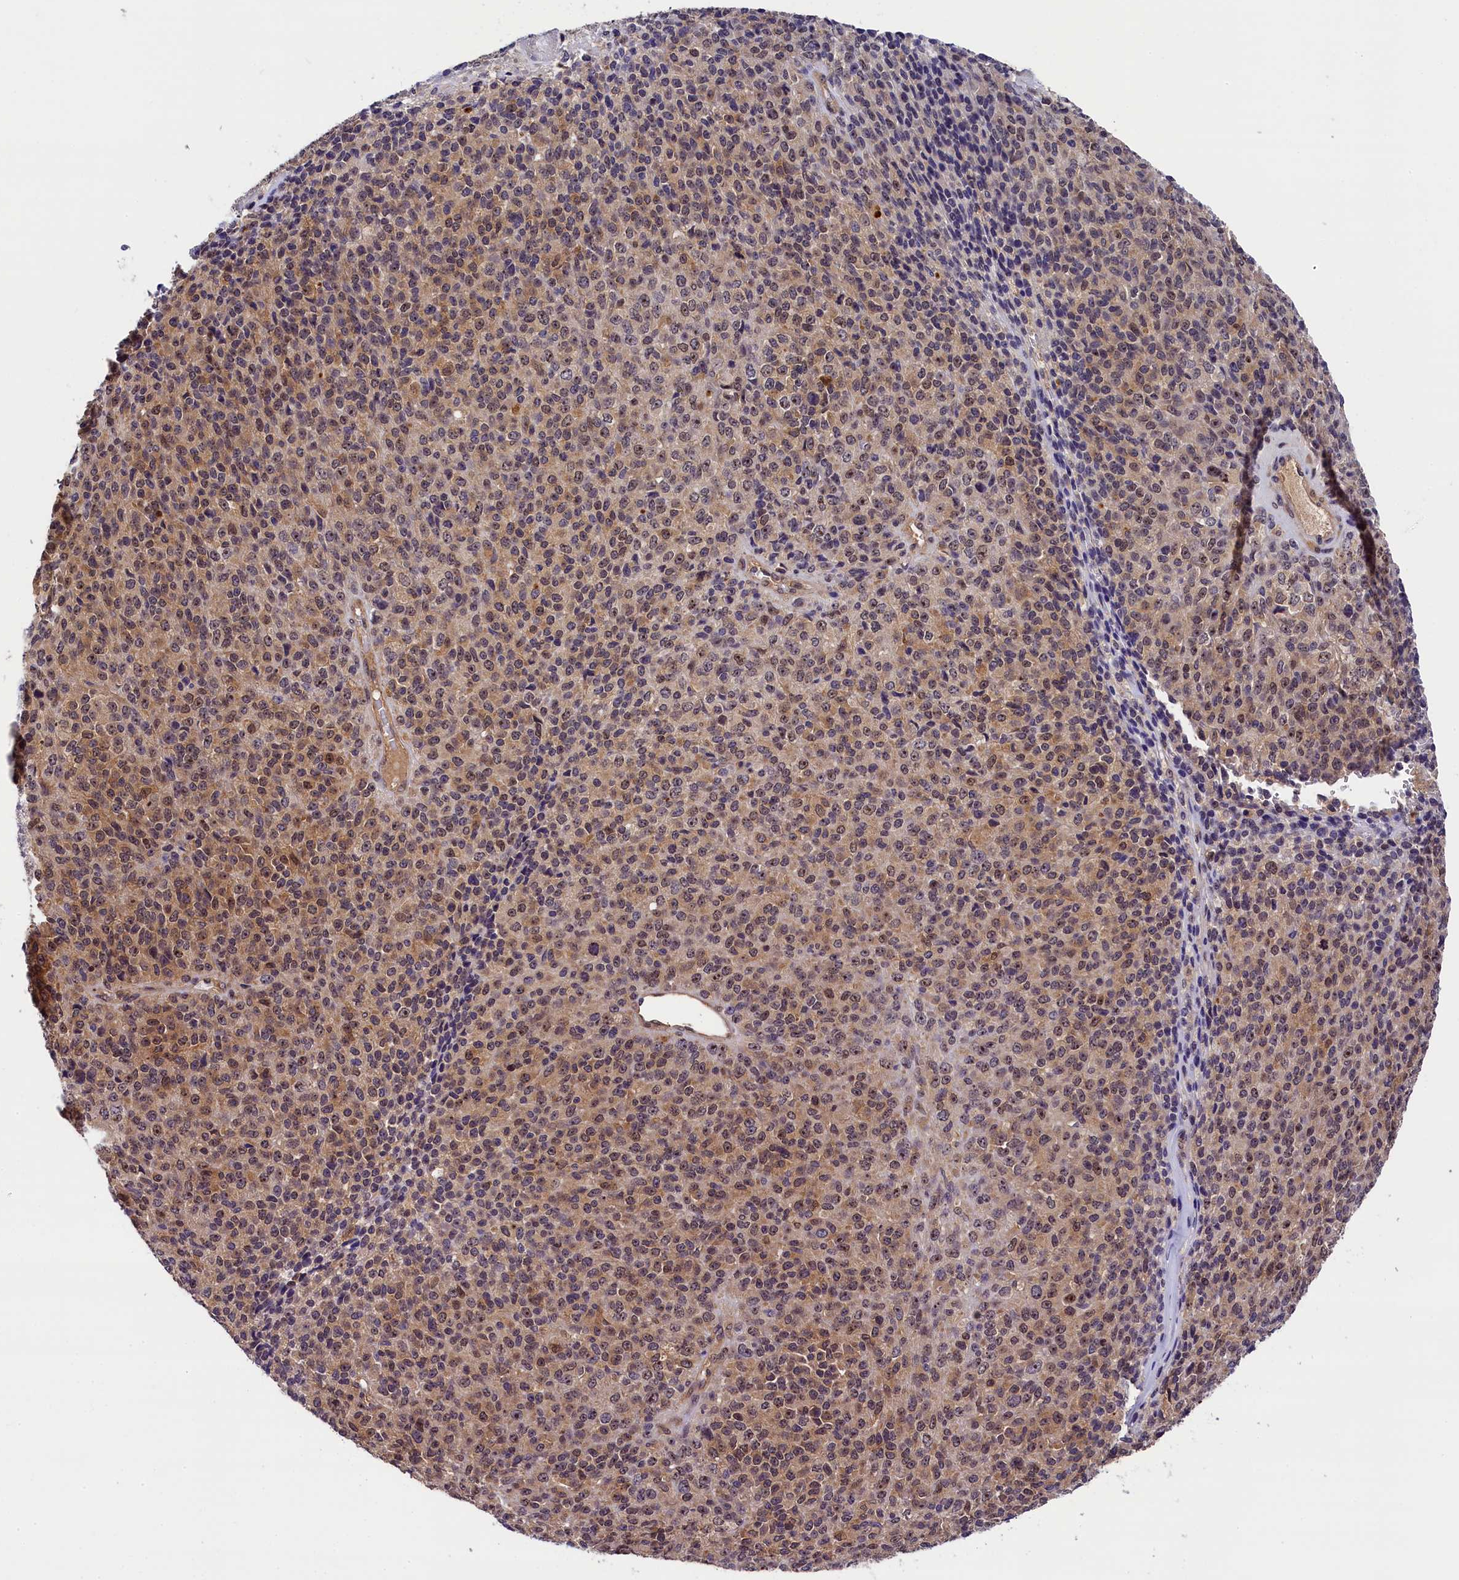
{"staining": {"intensity": "weak", "quantity": ">75%", "location": "cytoplasmic/membranous,nuclear"}, "tissue": "melanoma", "cell_type": "Tumor cells", "image_type": "cancer", "snomed": [{"axis": "morphology", "description": "Malignant melanoma, Metastatic site"}, {"axis": "topography", "description": "Brain"}], "caption": "A high-resolution histopathology image shows IHC staining of malignant melanoma (metastatic site), which exhibits weak cytoplasmic/membranous and nuclear staining in about >75% of tumor cells. (Stains: DAB (3,3'-diaminobenzidine) in brown, nuclei in blue, Microscopy: brightfield microscopy at high magnification).", "gene": "EIF6", "patient": {"sex": "female", "age": 56}}